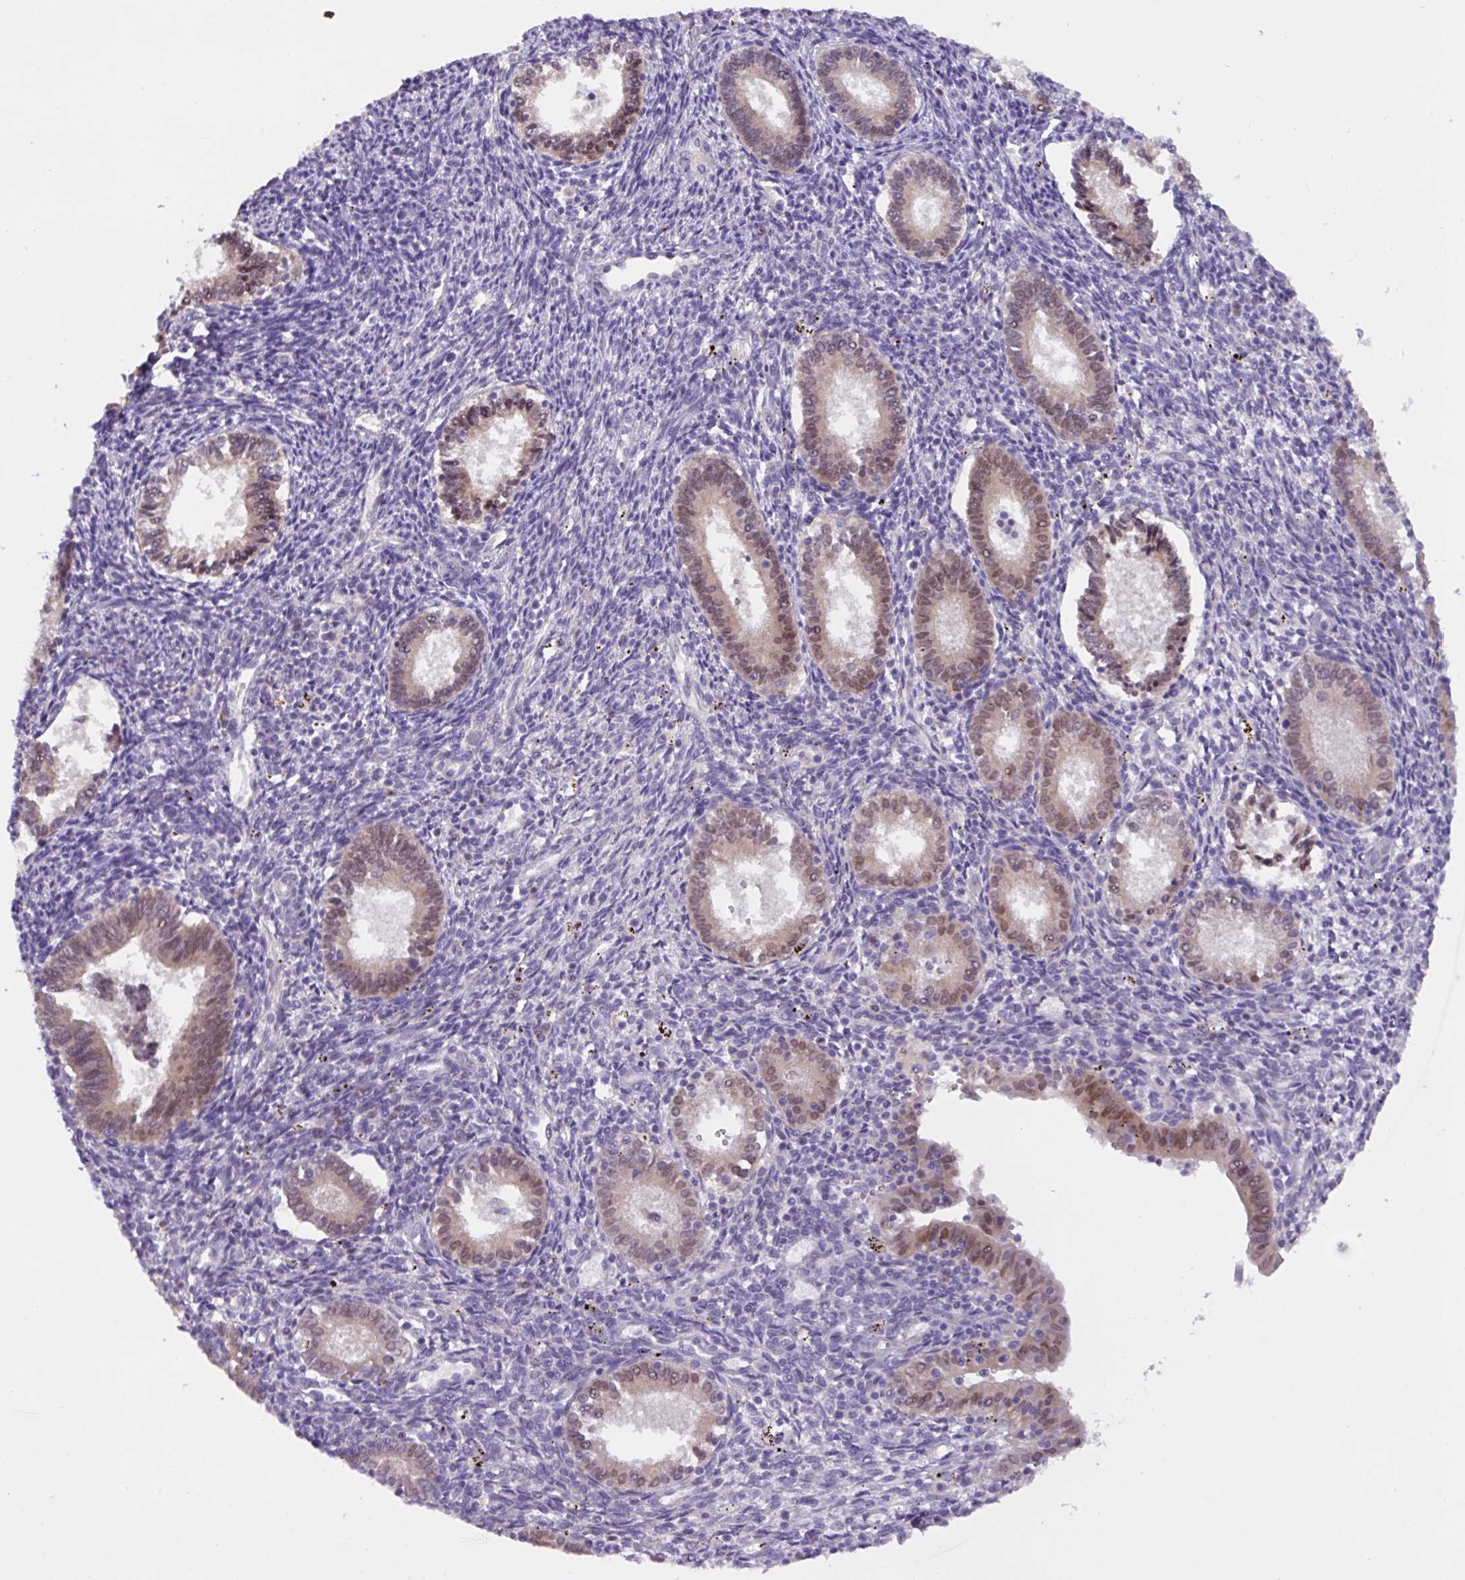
{"staining": {"intensity": "negative", "quantity": "none", "location": "none"}, "tissue": "endometrium", "cell_type": "Cells in endometrial stroma", "image_type": "normal", "snomed": [{"axis": "morphology", "description": "Normal tissue, NOS"}, {"axis": "topography", "description": "Endometrium"}], "caption": "The IHC micrograph has no significant expression in cells in endometrial stroma of endometrium. (Brightfield microscopy of DAB (3,3'-diaminobenzidine) immunohistochemistry (IHC) at high magnification).", "gene": "PAX8", "patient": {"sex": "female", "age": 41}}